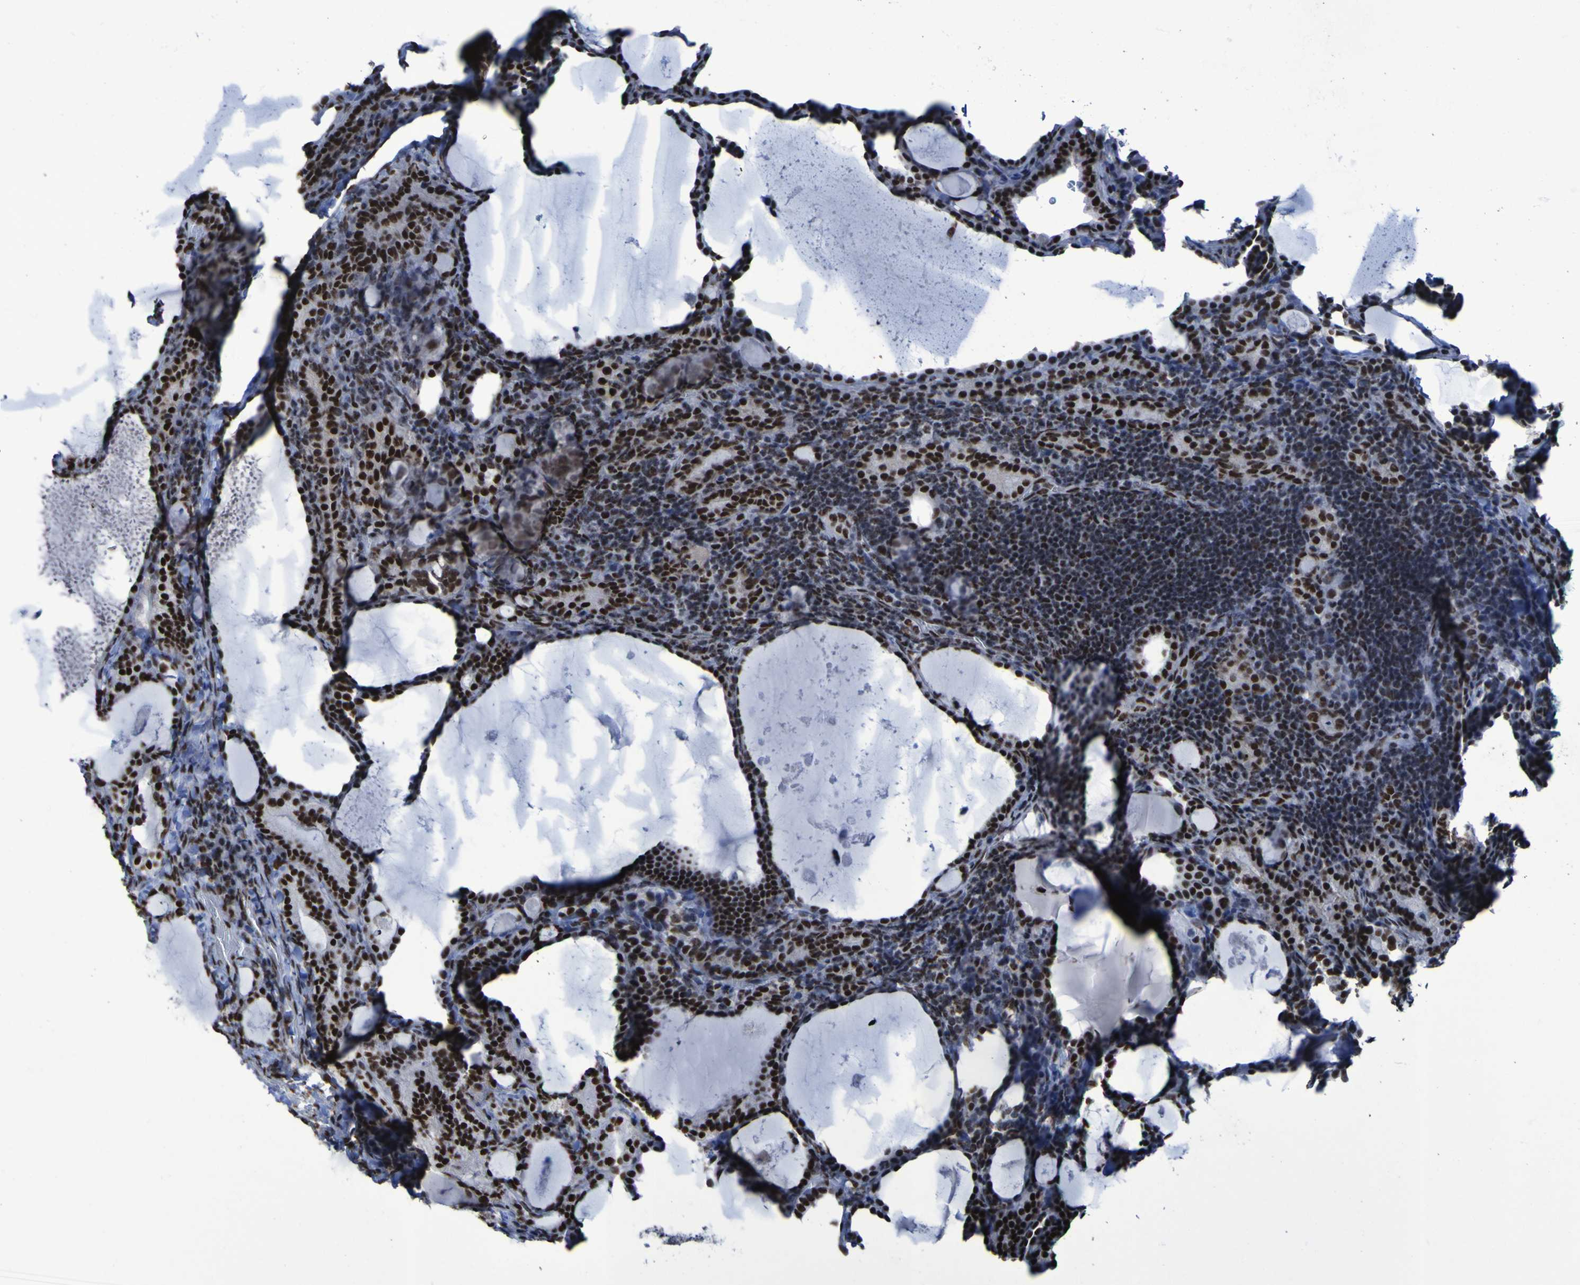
{"staining": {"intensity": "strong", "quantity": ">75%", "location": "nuclear"}, "tissue": "thyroid cancer", "cell_type": "Tumor cells", "image_type": "cancer", "snomed": [{"axis": "morphology", "description": "Papillary adenocarcinoma, NOS"}, {"axis": "topography", "description": "Thyroid gland"}], "caption": "Thyroid cancer (papillary adenocarcinoma) stained with a protein marker demonstrates strong staining in tumor cells.", "gene": "HNRNPR", "patient": {"sex": "female", "age": 42}}